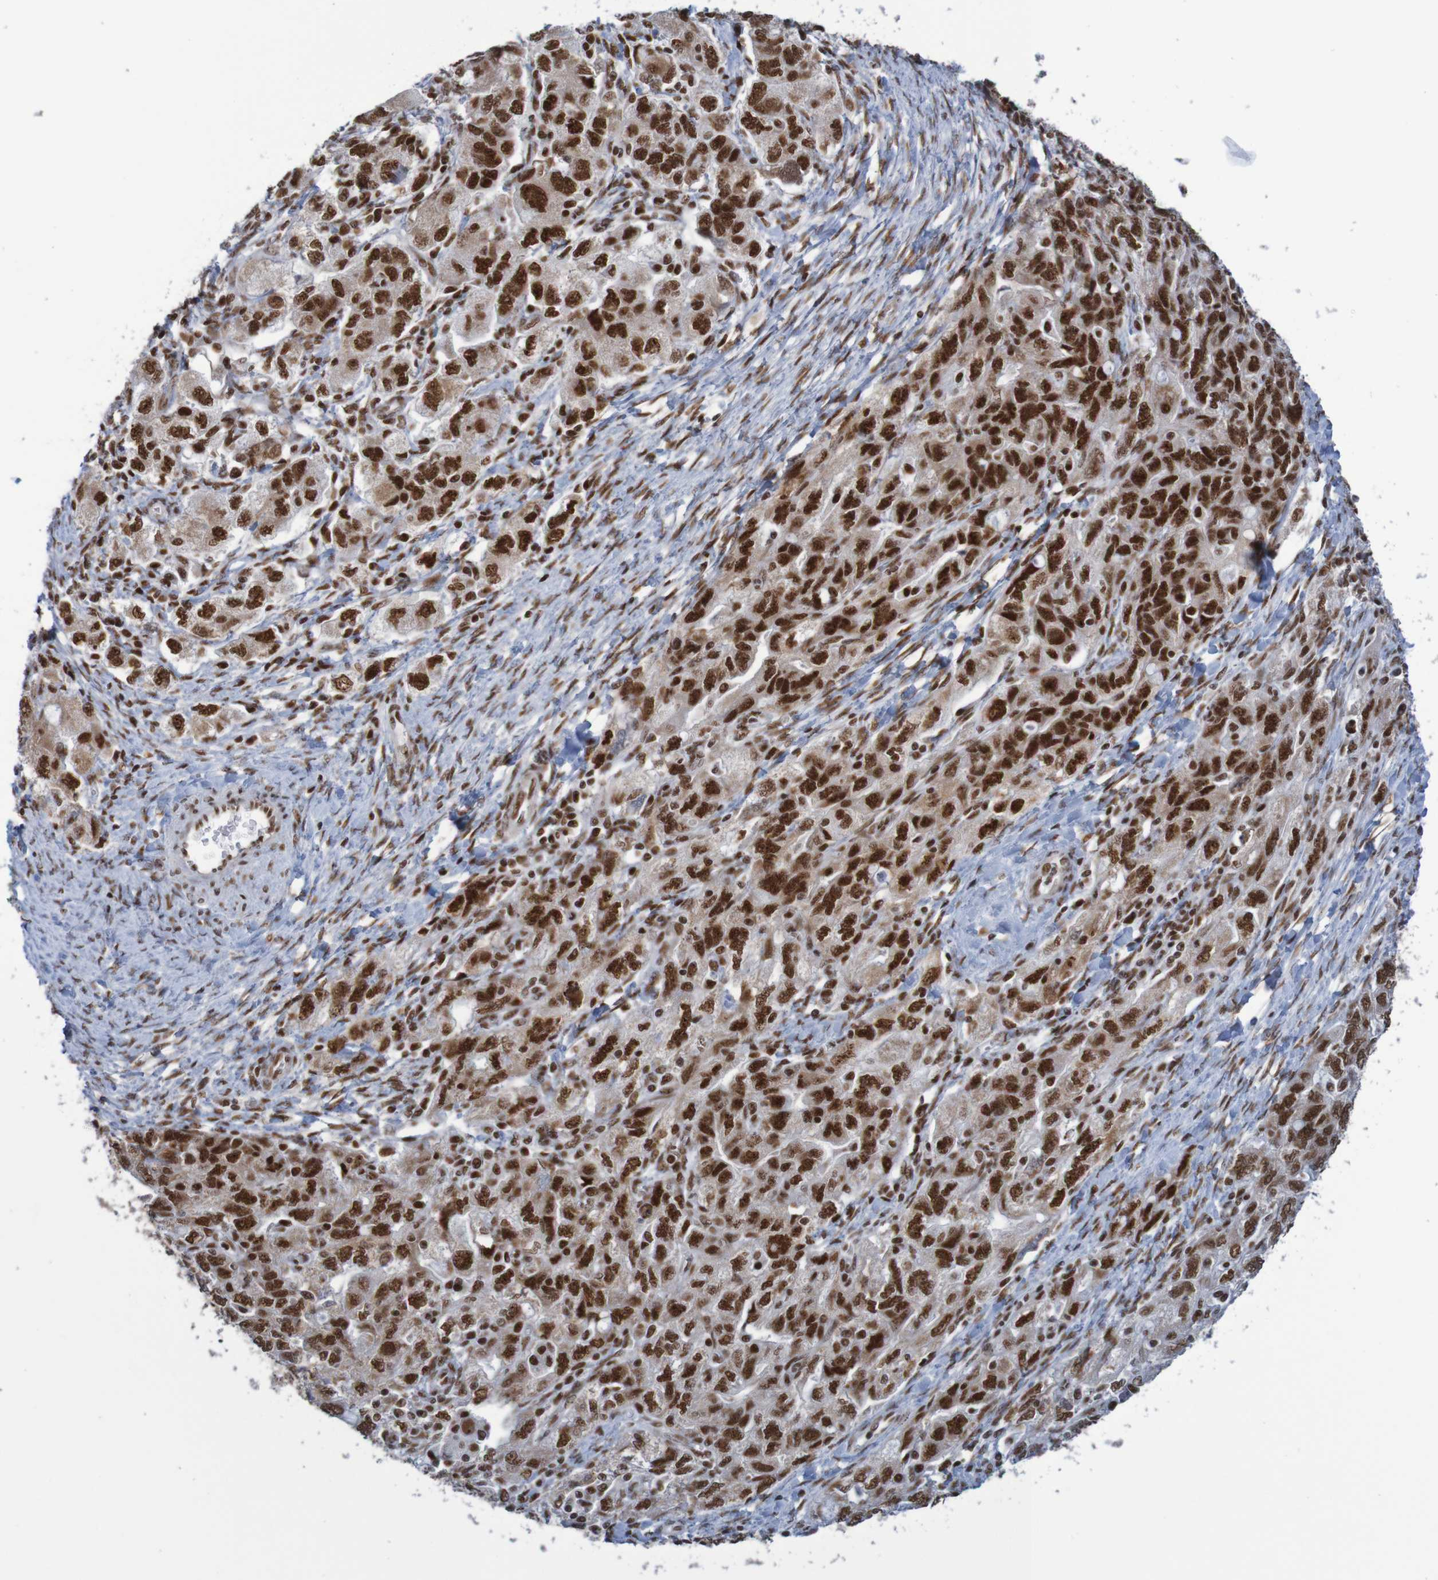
{"staining": {"intensity": "strong", "quantity": ">75%", "location": "nuclear"}, "tissue": "ovarian cancer", "cell_type": "Tumor cells", "image_type": "cancer", "snomed": [{"axis": "morphology", "description": "Carcinoma, NOS"}, {"axis": "morphology", "description": "Cystadenocarcinoma, serous, NOS"}, {"axis": "topography", "description": "Ovary"}], "caption": "Ovarian cancer tissue shows strong nuclear expression in approximately >75% of tumor cells", "gene": "THRAP3", "patient": {"sex": "female", "age": 69}}